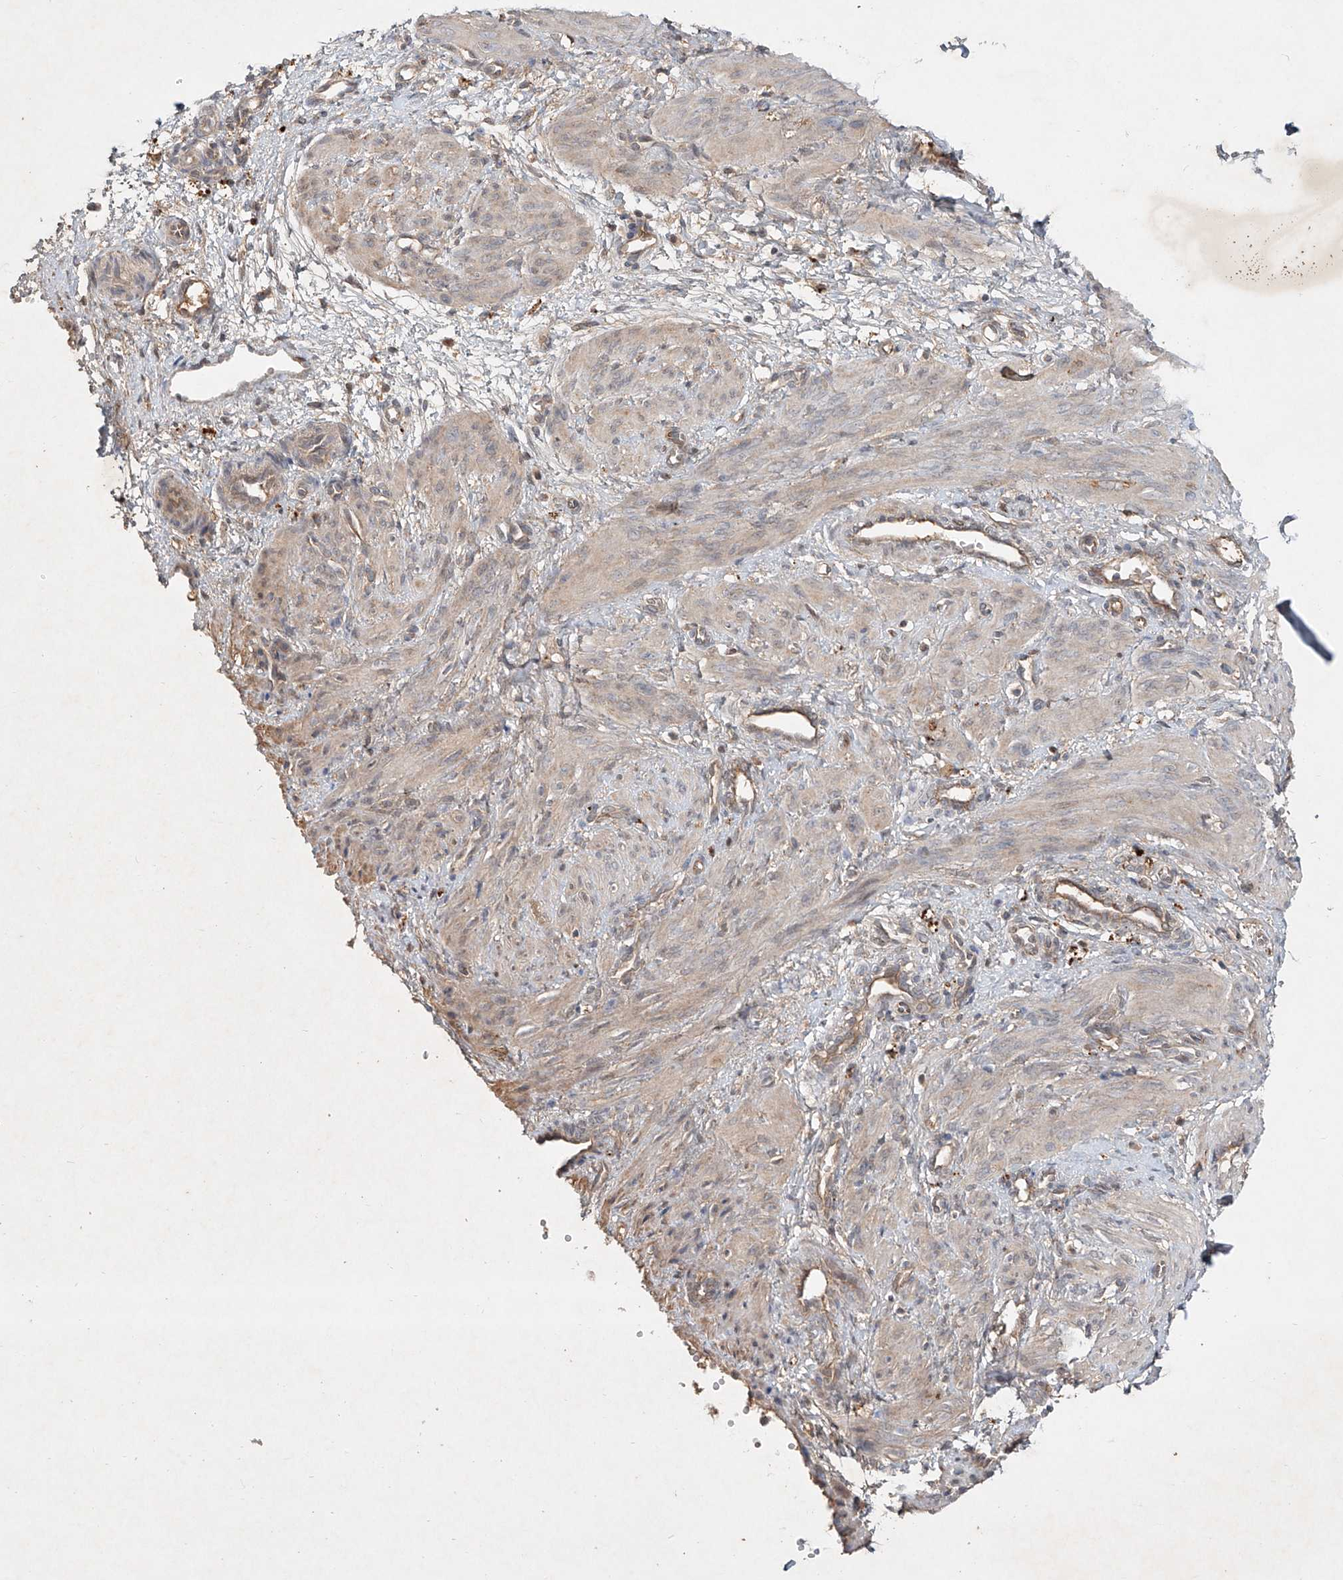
{"staining": {"intensity": "weak", "quantity": "25%-75%", "location": "cytoplasmic/membranous"}, "tissue": "smooth muscle", "cell_type": "Smooth muscle cells", "image_type": "normal", "snomed": [{"axis": "morphology", "description": "Normal tissue, NOS"}, {"axis": "topography", "description": "Endometrium"}], "caption": "The immunohistochemical stain shows weak cytoplasmic/membranous staining in smooth muscle cells of normal smooth muscle. (brown staining indicates protein expression, while blue staining denotes nuclei).", "gene": "IER5", "patient": {"sex": "female", "age": 33}}